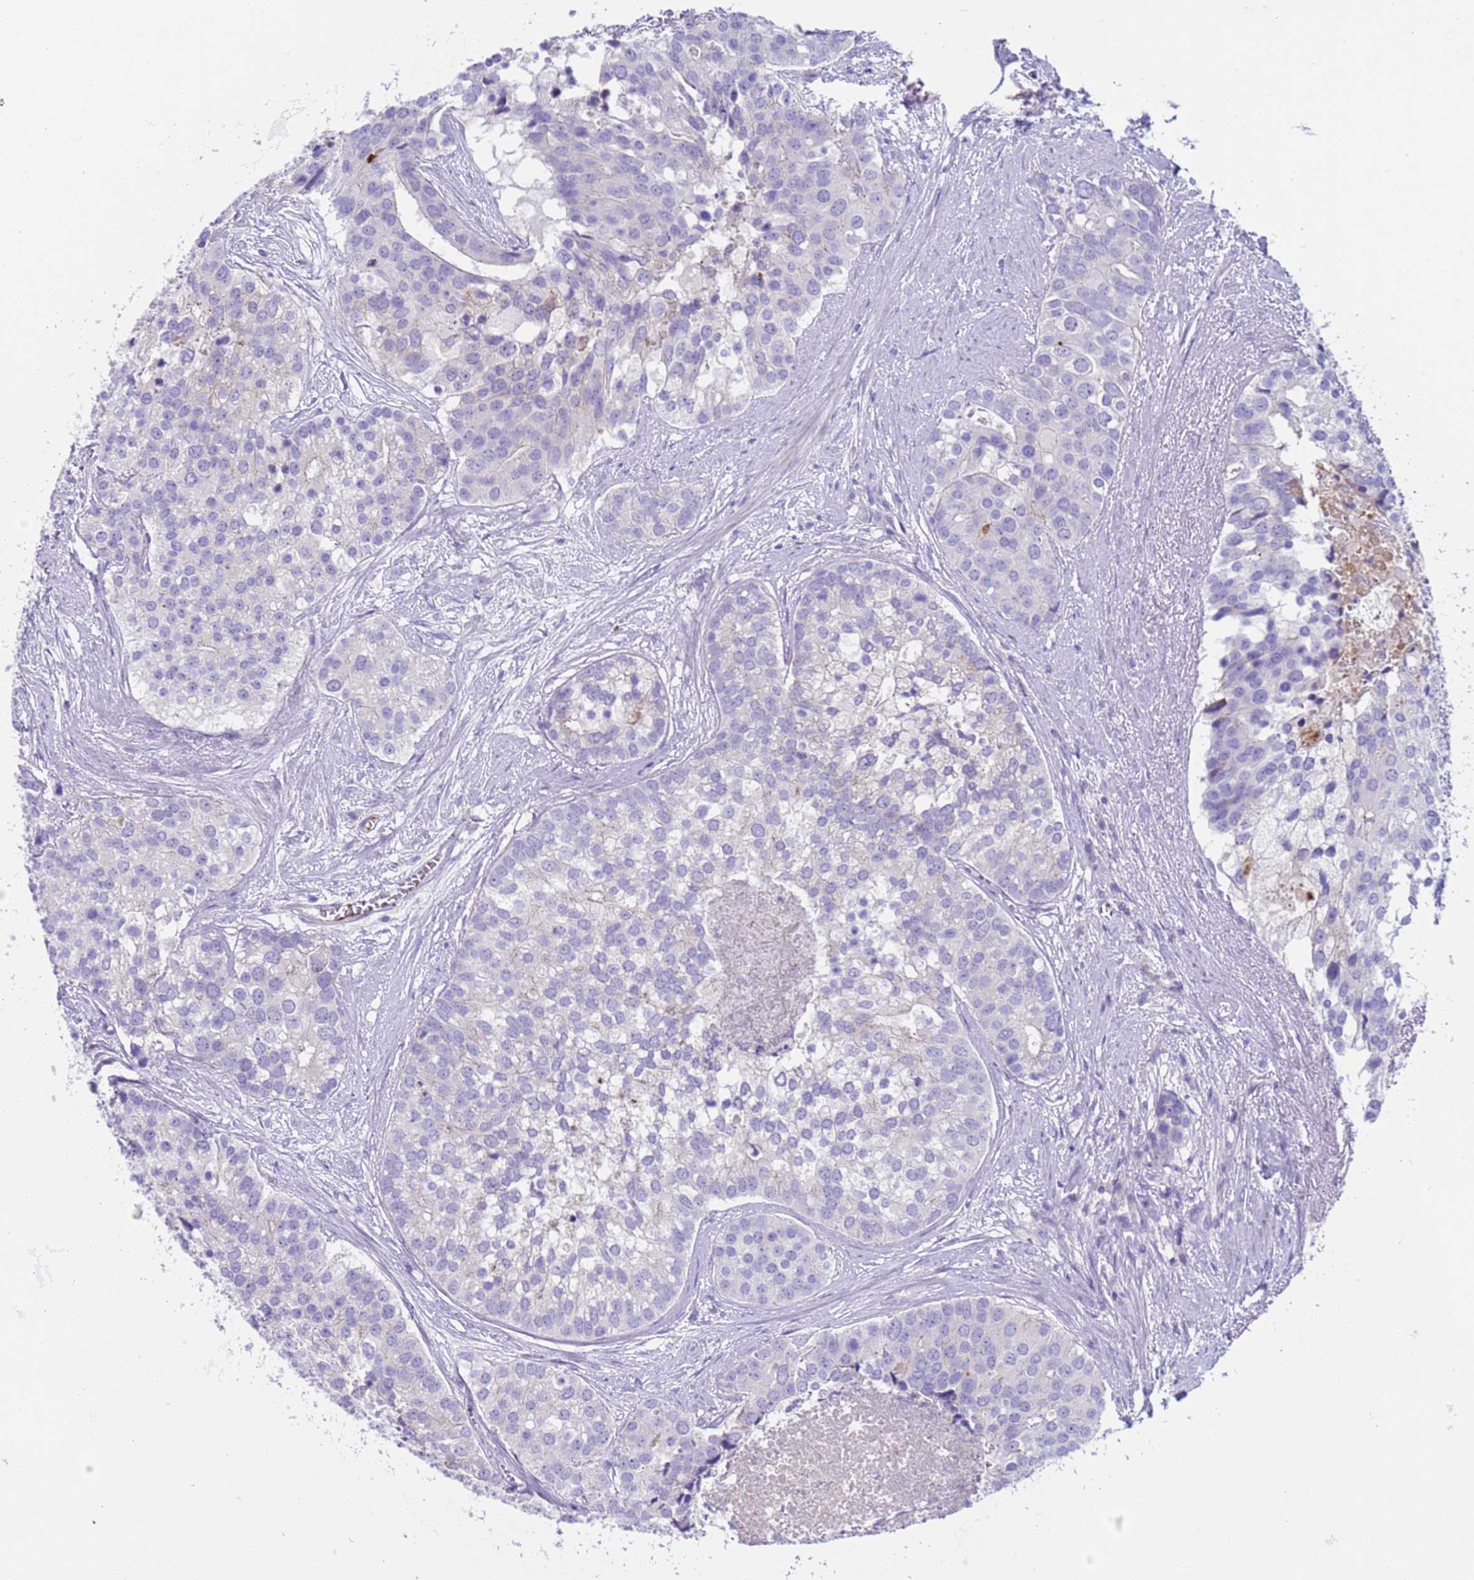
{"staining": {"intensity": "negative", "quantity": "none", "location": "none"}, "tissue": "prostate cancer", "cell_type": "Tumor cells", "image_type": "cancer", "snomed": [{"axis": "morphology", "description": "Adenocarcinoma, High grade"}, {"axis": "topography", "description": "Prostate"}], "caption": "Immunohistochemical staining of human prostate cancer exhibits no significant staining in tumor cells.", "gene": "C4orf46", "patient": {"sex": "male", "age": 62}}